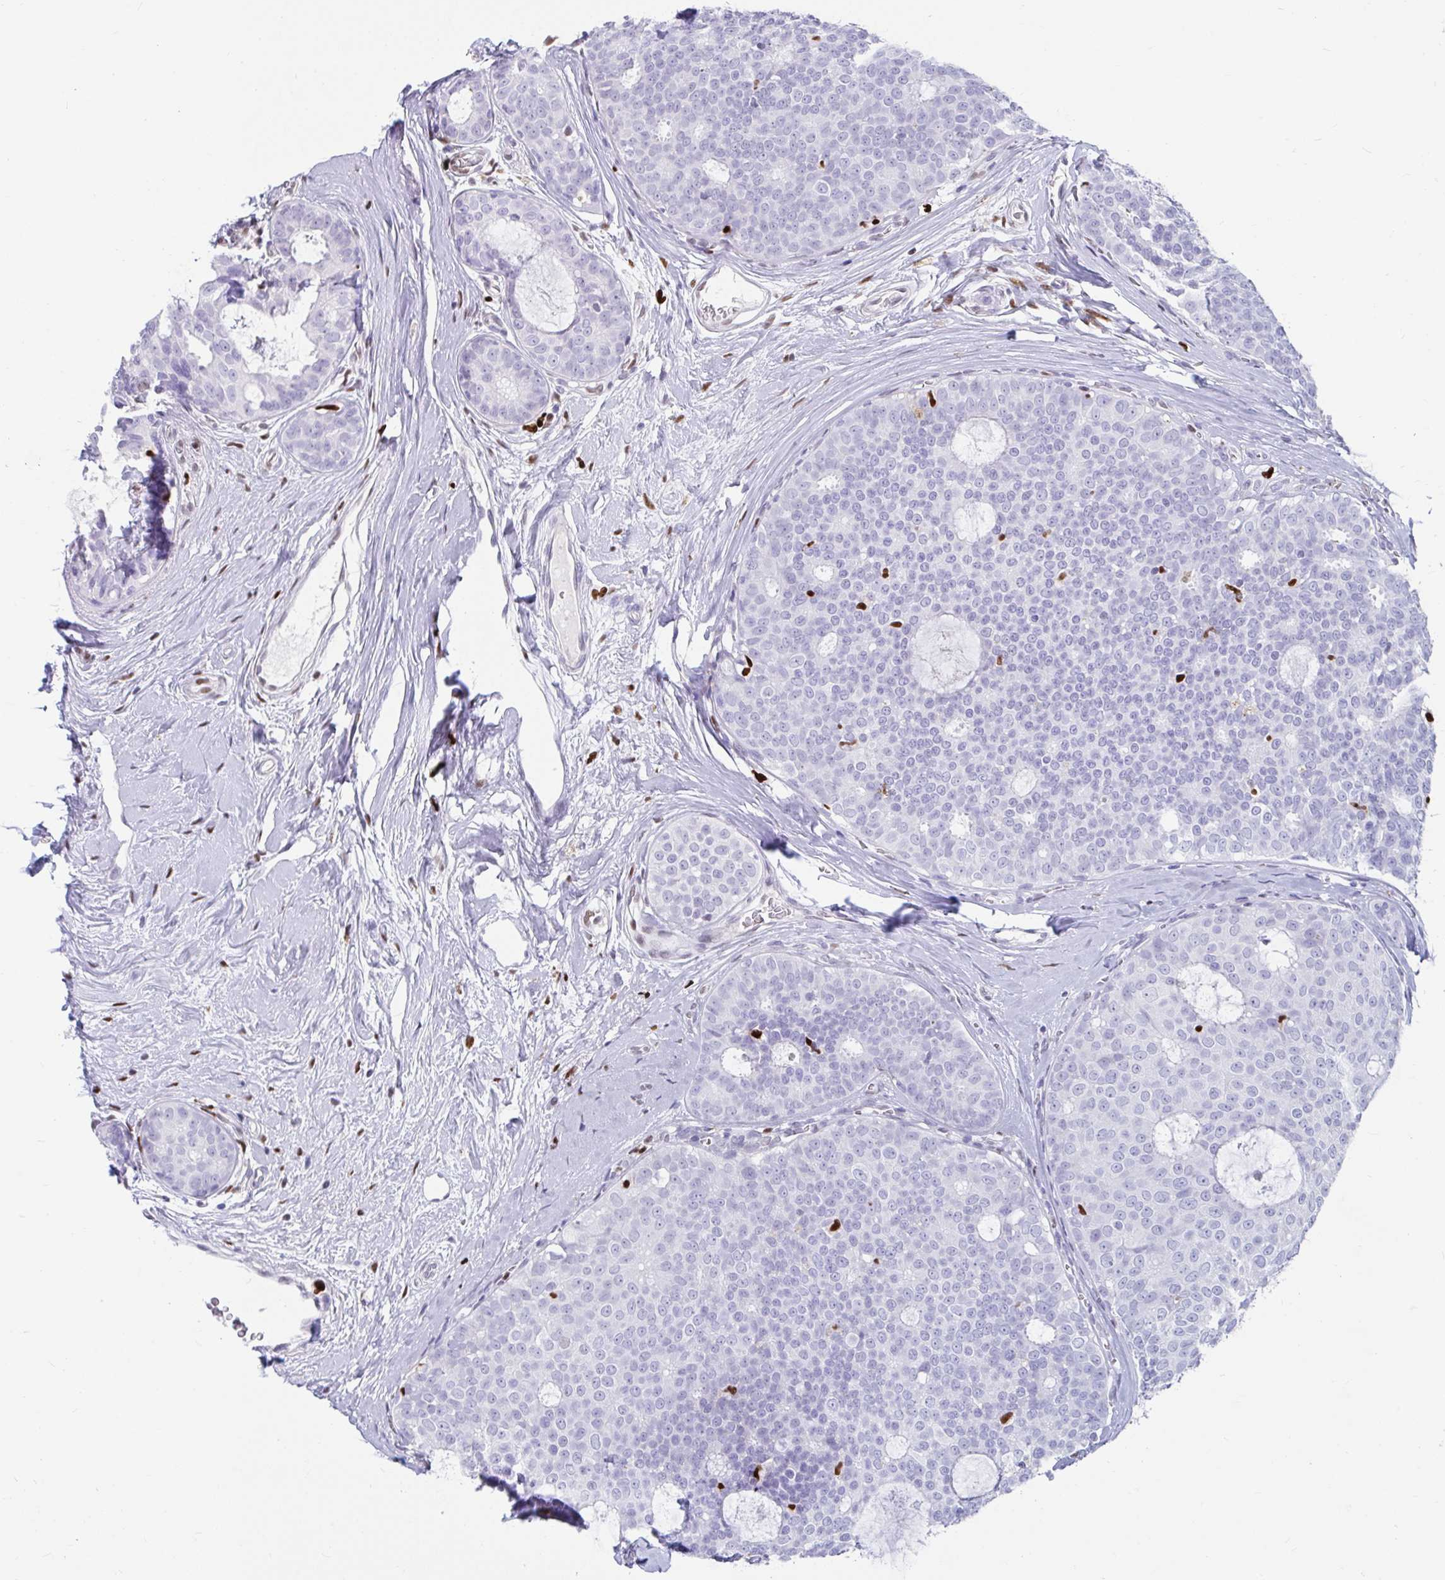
{"staining": {"intensity": "negative", "quantity": "none", "location": "none"}, "tissue": "breast cancer", "cell_type": "Tumor cells", "image_type": "cancer", "snomed": [{"axis": "morphology", "description": "Duct carcinoma"}, {"axis": "topography", "description": "Breast"}], "caption": "Immunohistochemistry (IHC) histopathology image of neoplastic tissue: breast cancer (invasive ductal carcinoma) stained with DAB (3,3'-diaminobenzidine) exhibits no significant protein staining in tumor cells. Brightfield microscopy of immunohistochemistry stained with DAB (3,3'-diaminobenzidine) (brown) and hematoxylin (blue), captured at high magnification.", "gene": "ZNF586", "patient": {"sex": "female", "age": 45}}